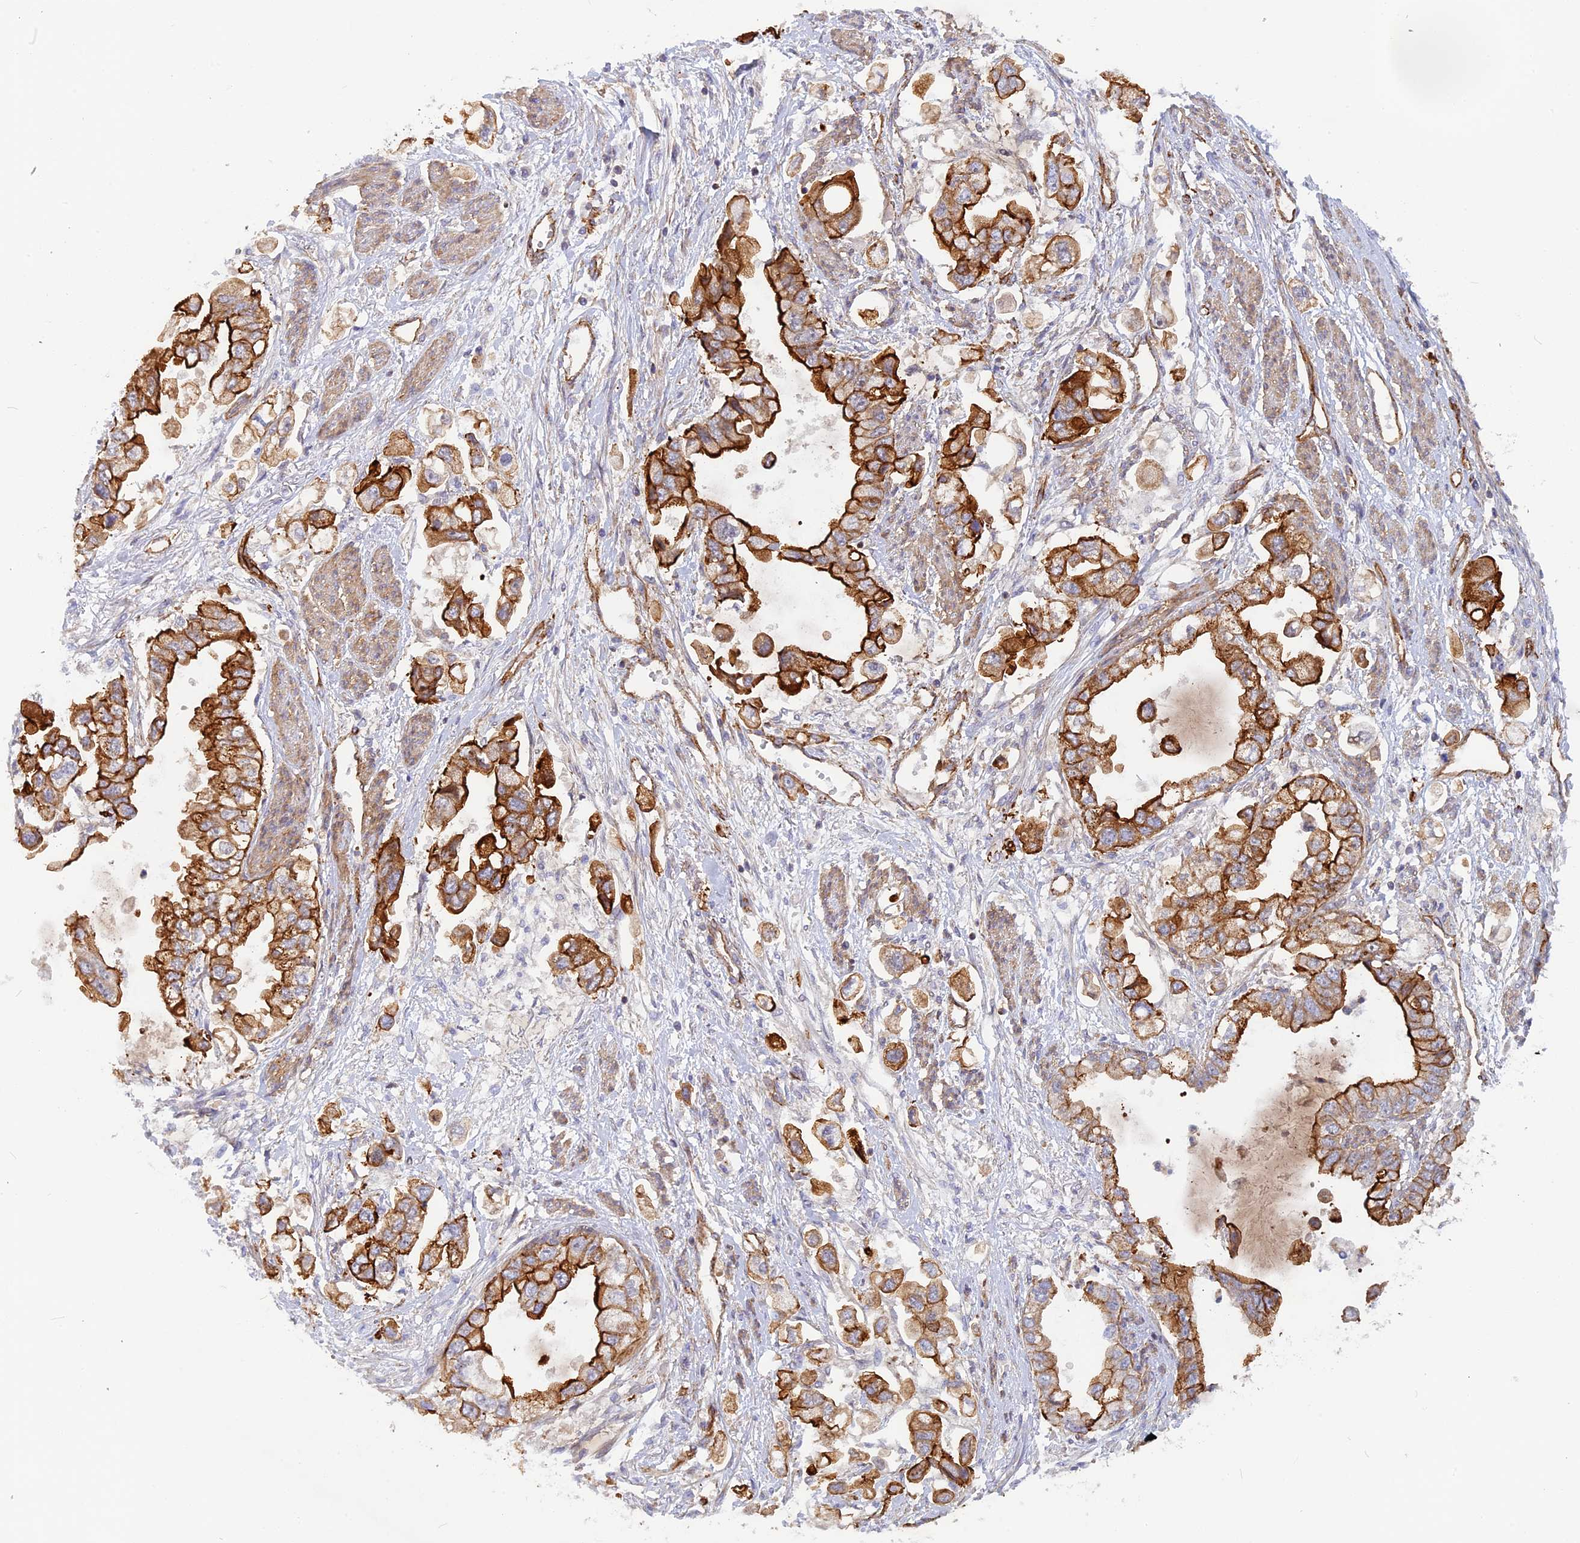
{"staining": {"intensity": "strong", "quantity": ">75%", "location": "cytoplasmic/membranous"}, "tissue": "stomach cancer", "cell_type": "Tumor cells", "image_type": "cancer", "snomed": [{"axis": "morphology", "description": "Adenocarcinoma, NOS"}, {"axis": "topography", "description": "Stomach"}], "caption": "Stomach cancer (adenocarcinoma) tissue shows strong cytoplasmic/membranous staining in approximately >75% of tumor cells (IHC, brightfield microscopy, high magnification).", "gene": "CNBD2", "patient": {"sex": "male", "age": 62}}